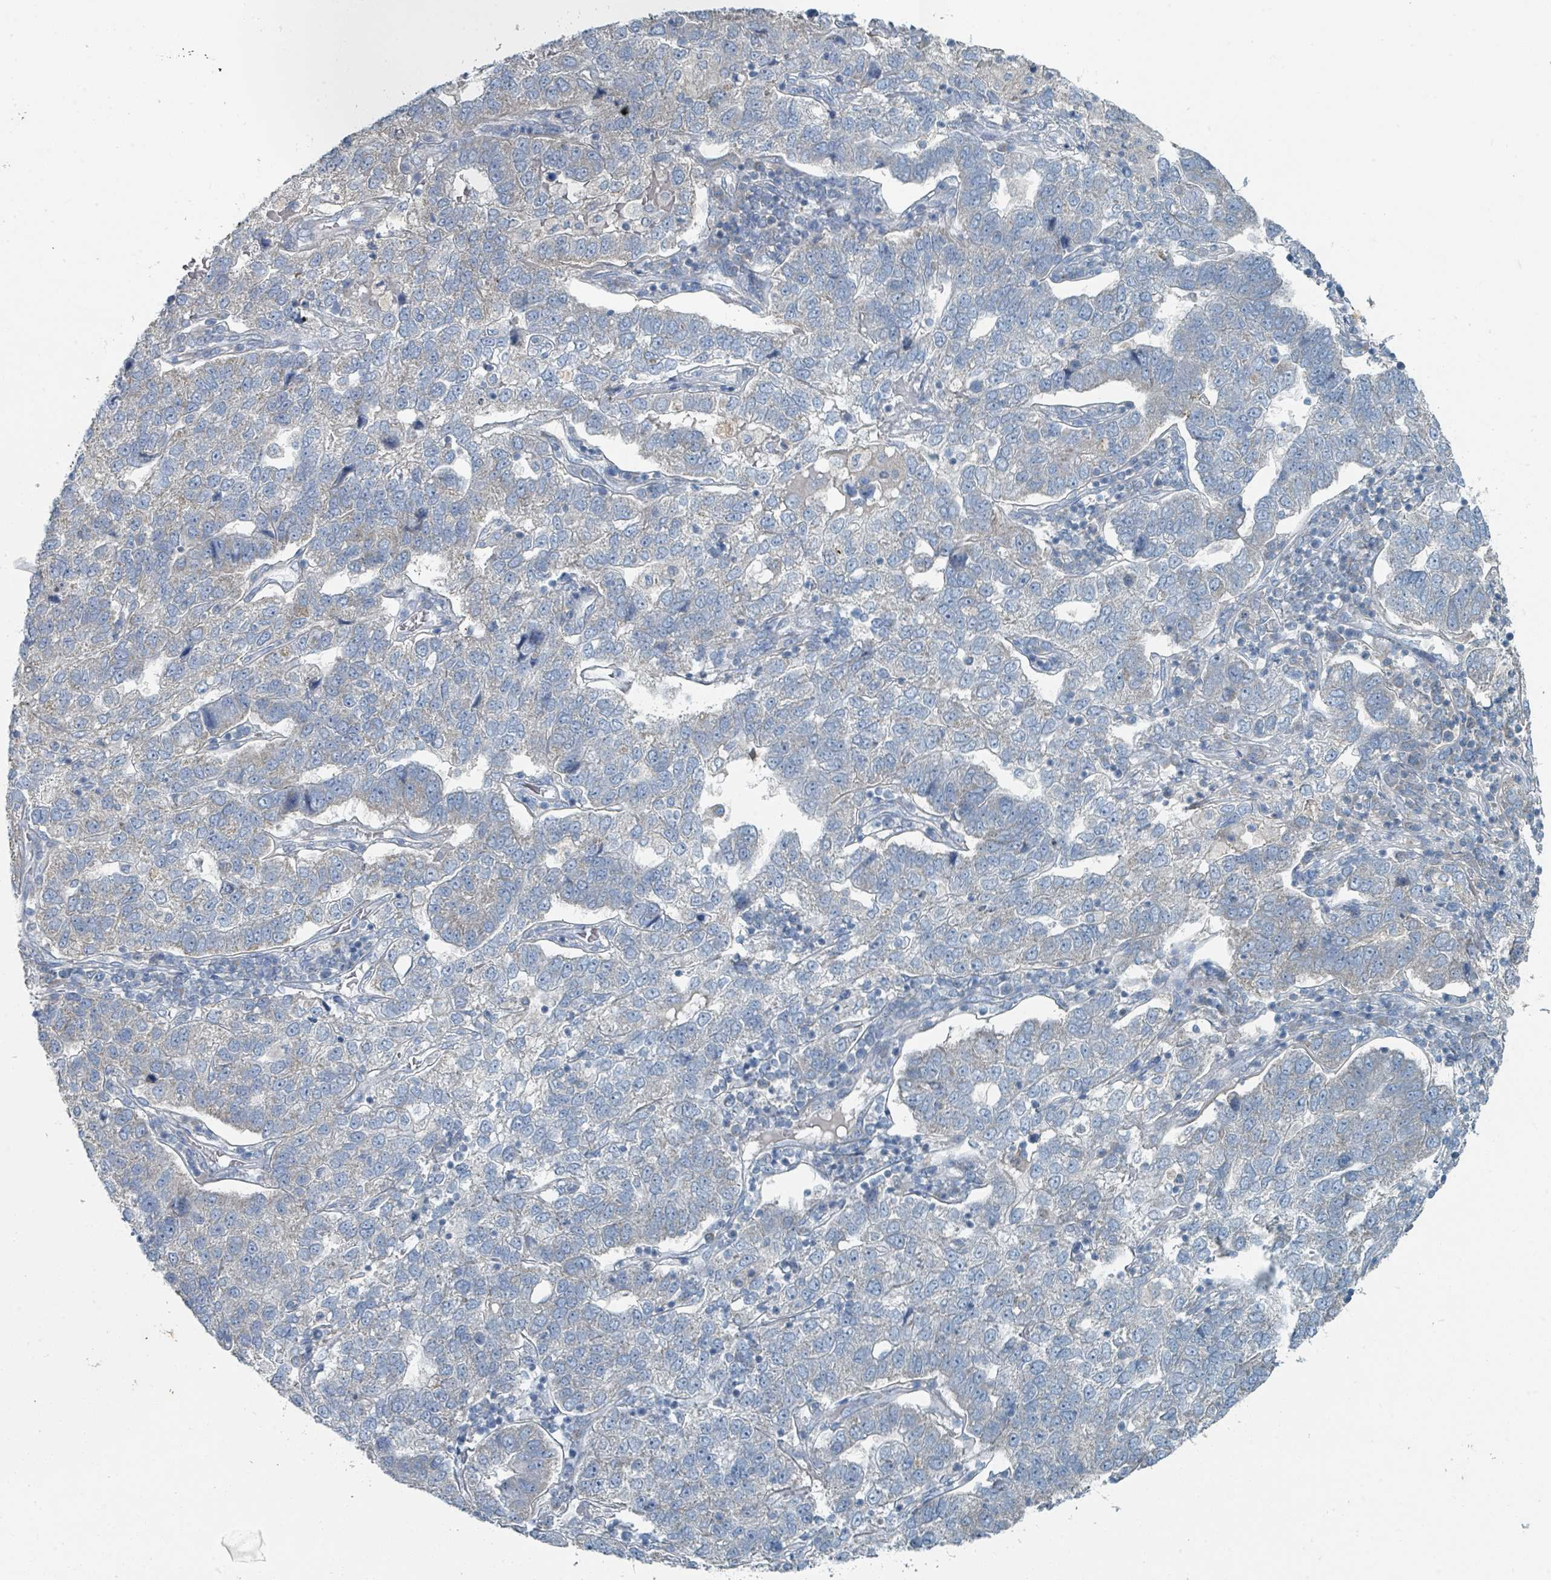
{"staining": {"intensity": "negative", "quantity": "none", "location": "none"}, "tissue": "pancreatic cancer", "cell_type": "Tumor cells", "image_type": "cancer", "snomed": [{"axis": "morphology", "description": "Adenocarcinoma, NOS"}, {"axis": "topography", "description": "Pancreas"}], "caption": "Human pancreatic cancer stained for a protein using IHC exhibits no positivity in tumor cells.", "gene": "RASA4", "patient": {"sex": "female", "age": 61}}